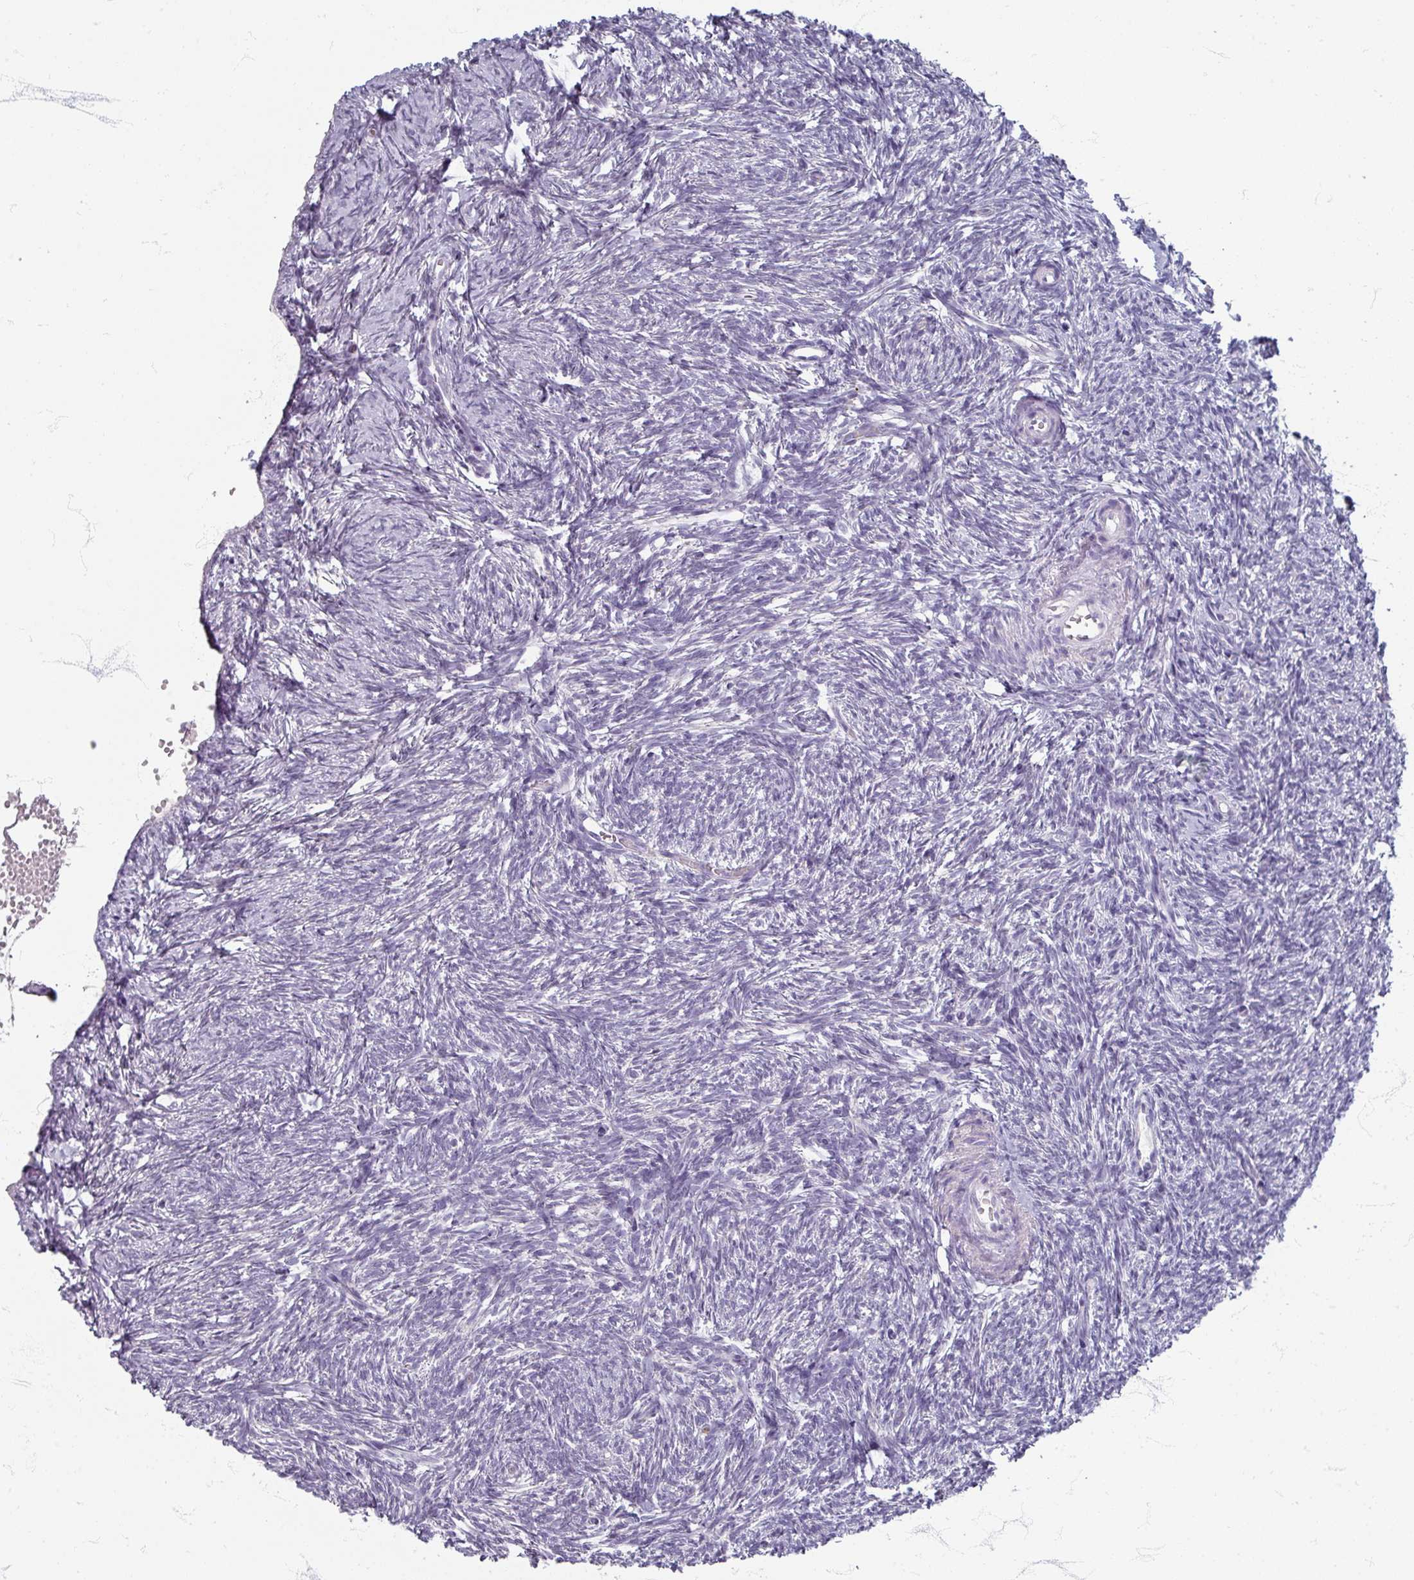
{"staining": {"intensity": "negative", "quantity": "none", "location": "none"}, "tissue": "ovary", "cell_type": "Follicle cells", "image_type": "normal", "snomed": [{"axis": "morphology", "description": "Normal tissue, NOS"}, {"axis": "topography", "description": "Ovary"}], "caption": "The image reveals no significant staining in follicle cells of ovary. (DAB immunohistochemistry with hematoxylin counter stain).", "gene": "ZNF878", "patient": {"sex": "female", "age": 51}}